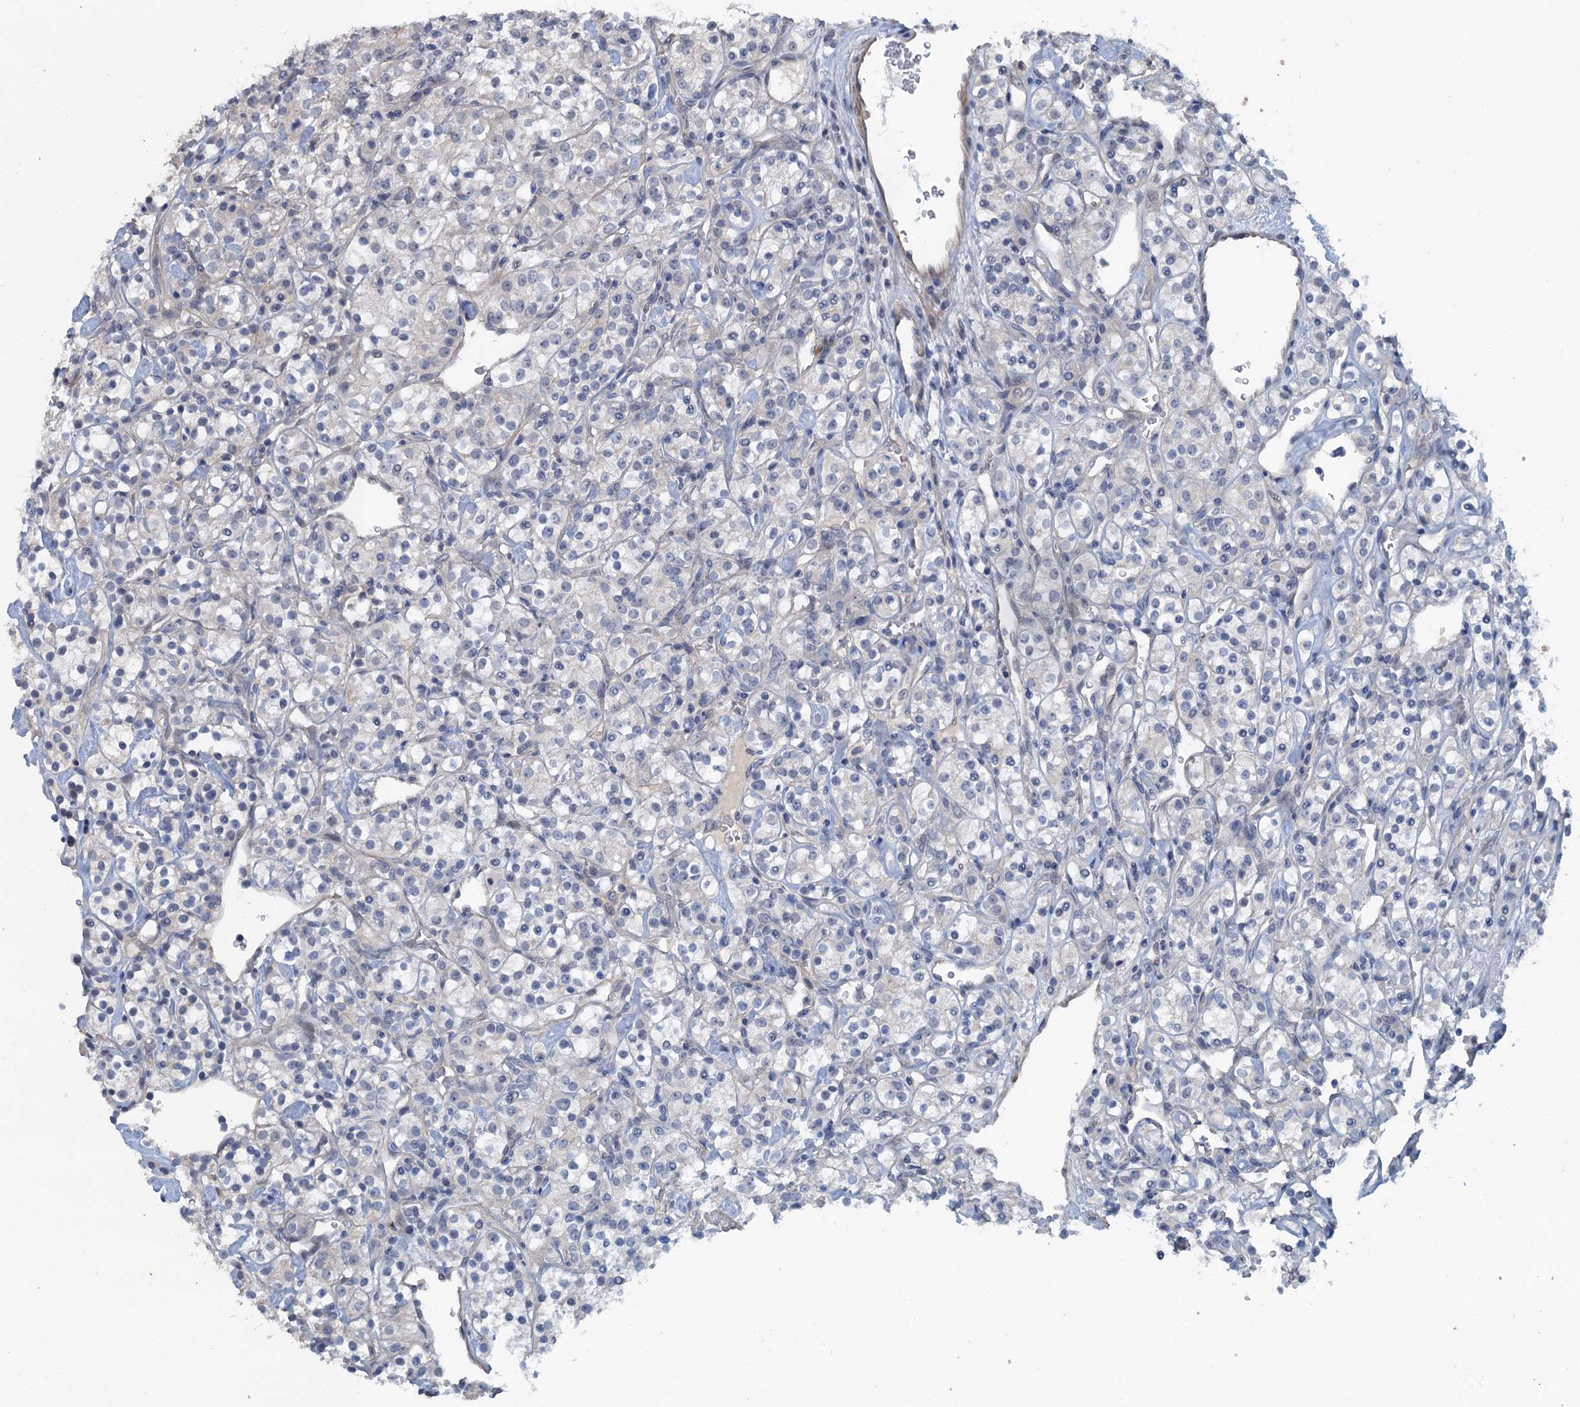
{"staining": {"intensity": "negative", "quantity": "none", "location": "none"}, "tissue": "renal cancer", "cell_type": "Tumor cells", "image_type": "cancer", "snomed": [{"axis": "morphology", "description": "Adenocarcinoma, NOS"}, {"axis": "topography", "description": "Kidney"}], "caption": "Immunohistochemistry (IHC) of renal cancer (adenocarcinoma) displays no positivity in tumor cells.", "gene": "MYO16", "patient": {"sex": "male", "age": 77}}